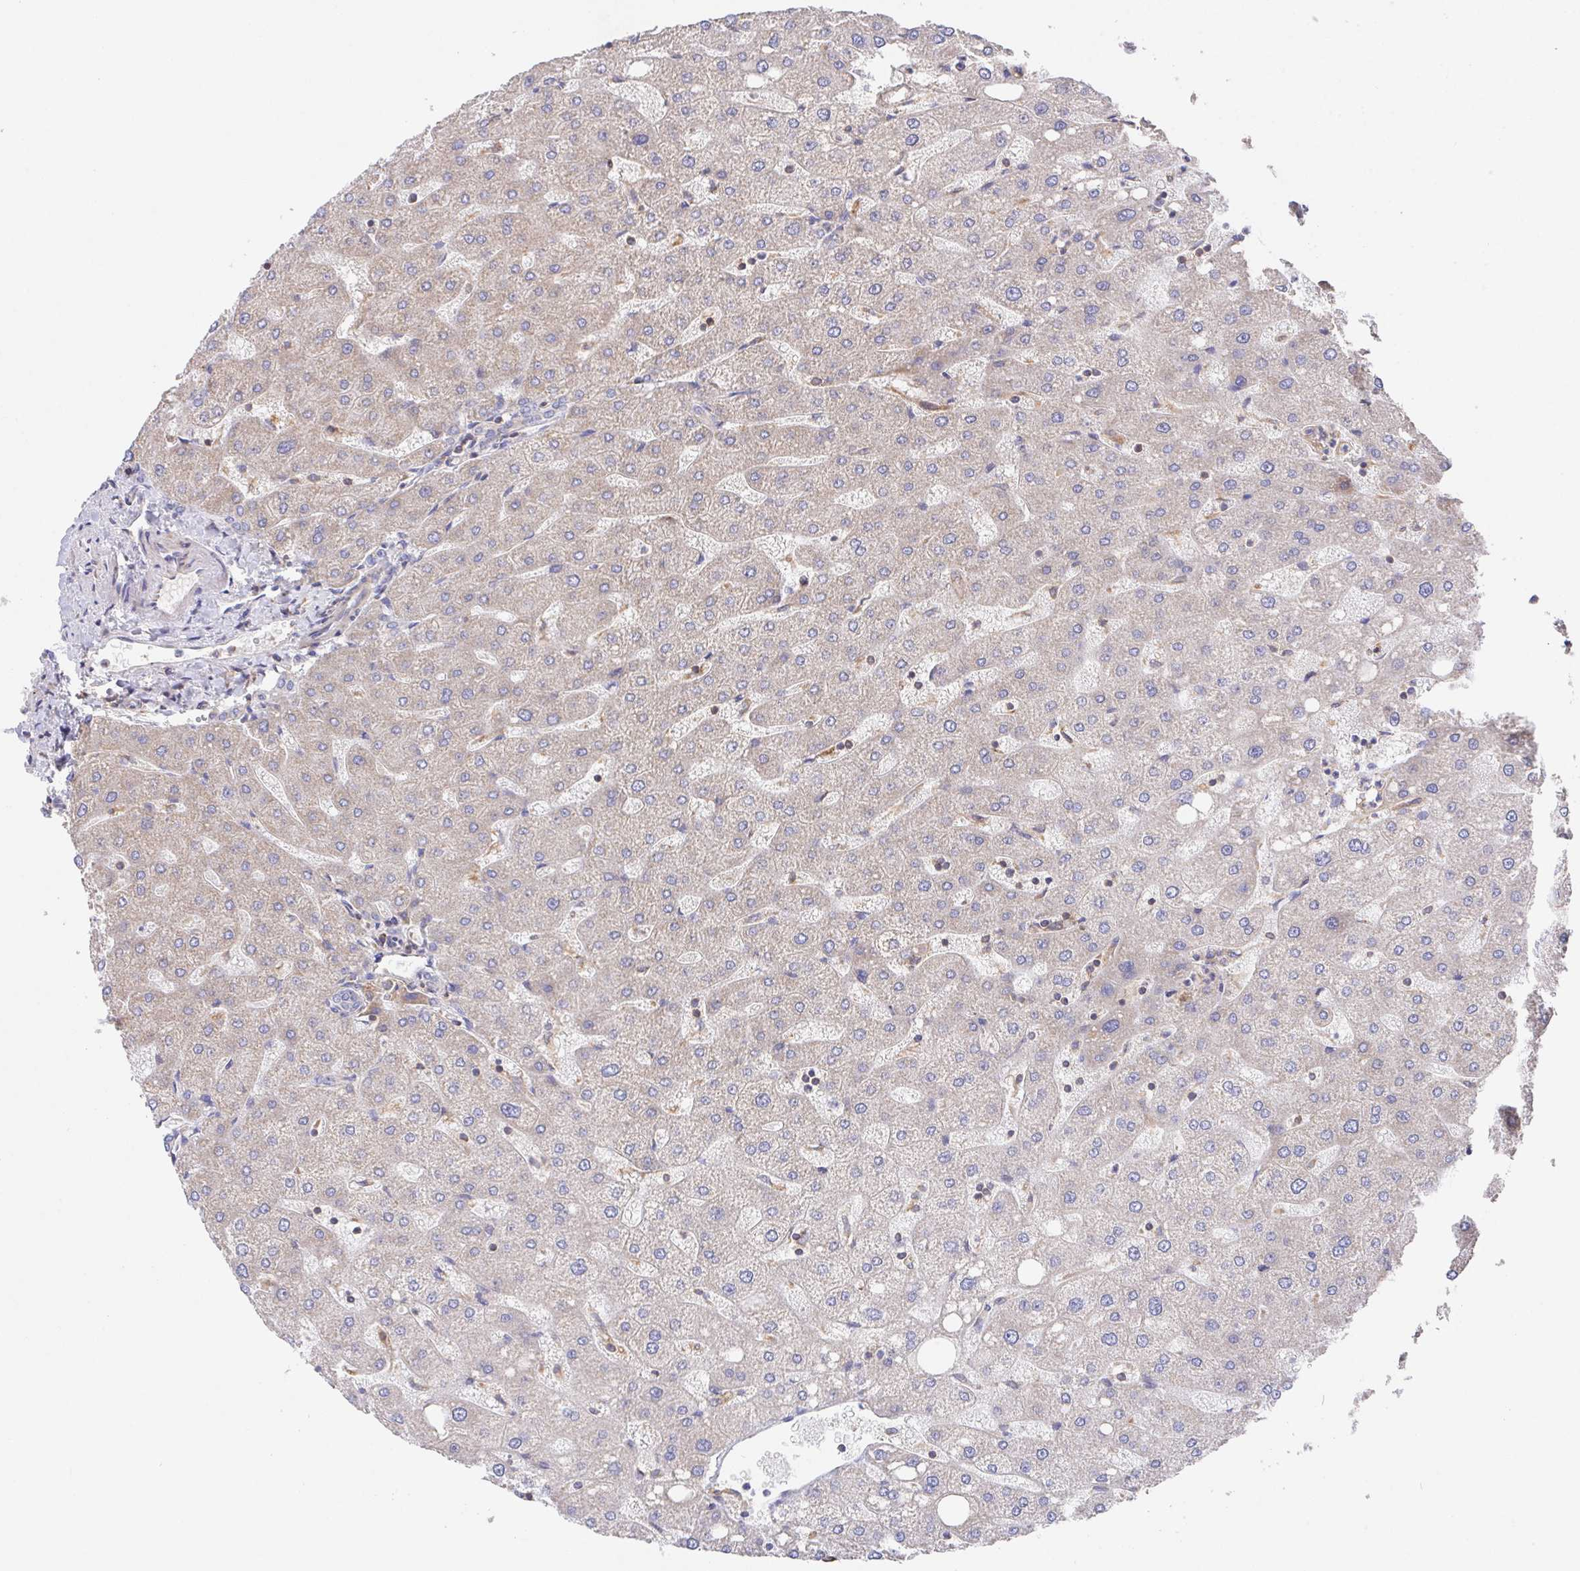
{"staining": {"intensity": "negative", "quantity": "none", "location": "none"}, "tissue": "liver", "cell_type": "Cholangiocytes", "image_type": "normal", "snomed": [{"axis": "morphology", "description": "Normal tissue, NOS"}, {"axis": "topography", "description": "Liver"}], "caption": "Immunohistochemical staining of unremarkable human liver displays no significant expression in cholangiocytes.", "gene": "FAM241A", "patient": {"sex": "male", "age": 67}}